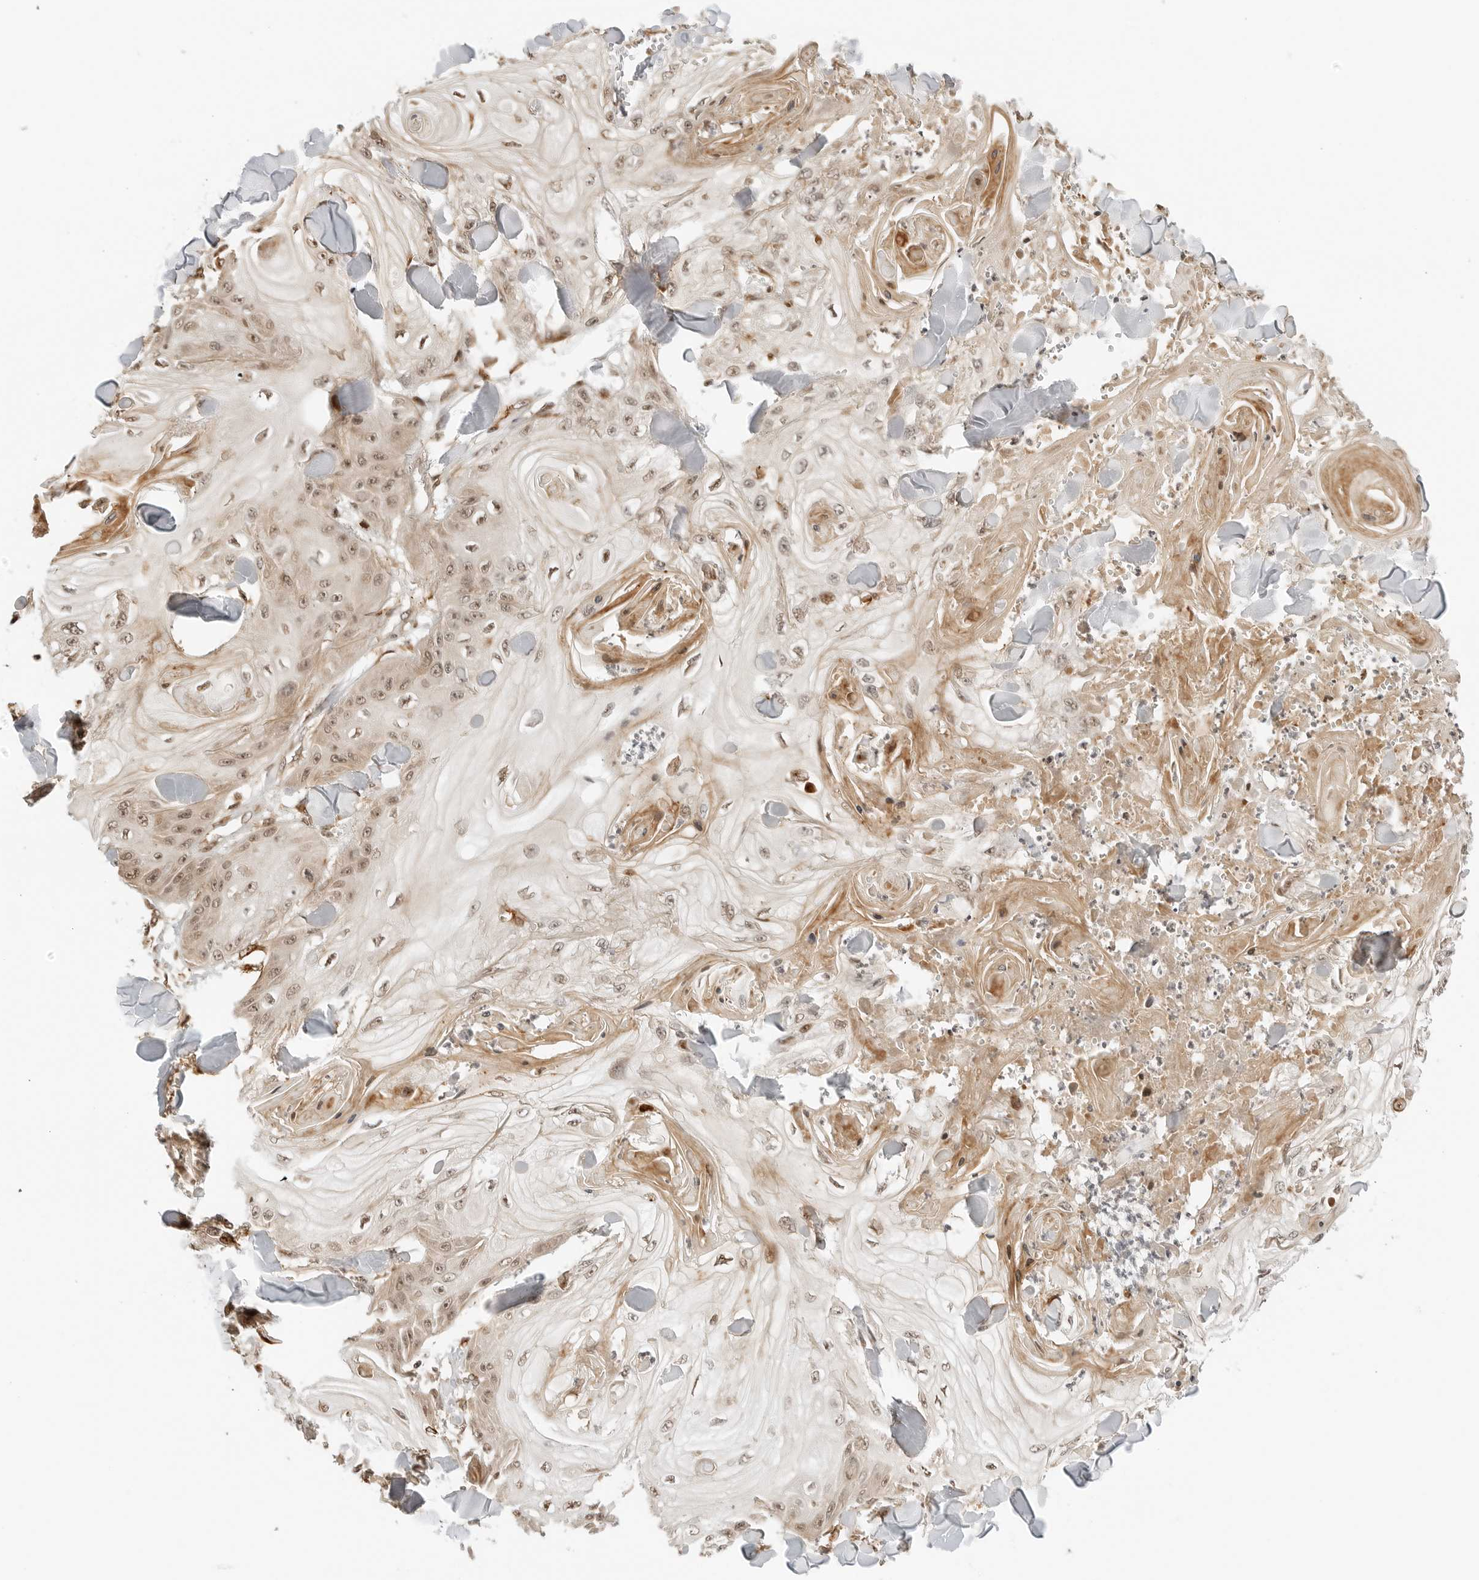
{"staining": {"intensity": "weak", "quantity": ">75%", "location": "nuclear"}, "tissue": "skin cancer", "cell_type": "Tumor cells", "image_type": "cancer", "snomed": [{"axis": "morphology", "description": "Squamous cell carcinoma, NOS"}, {"axis": "topography", "description": "Skin"}], "caption": "Skin cancer (squamous cell carcinoma) stained for a protein reveals weak nuclear positivity in tumor cells.", "gene": "GEM", "patient": {"sex": "male", "age": 74}}